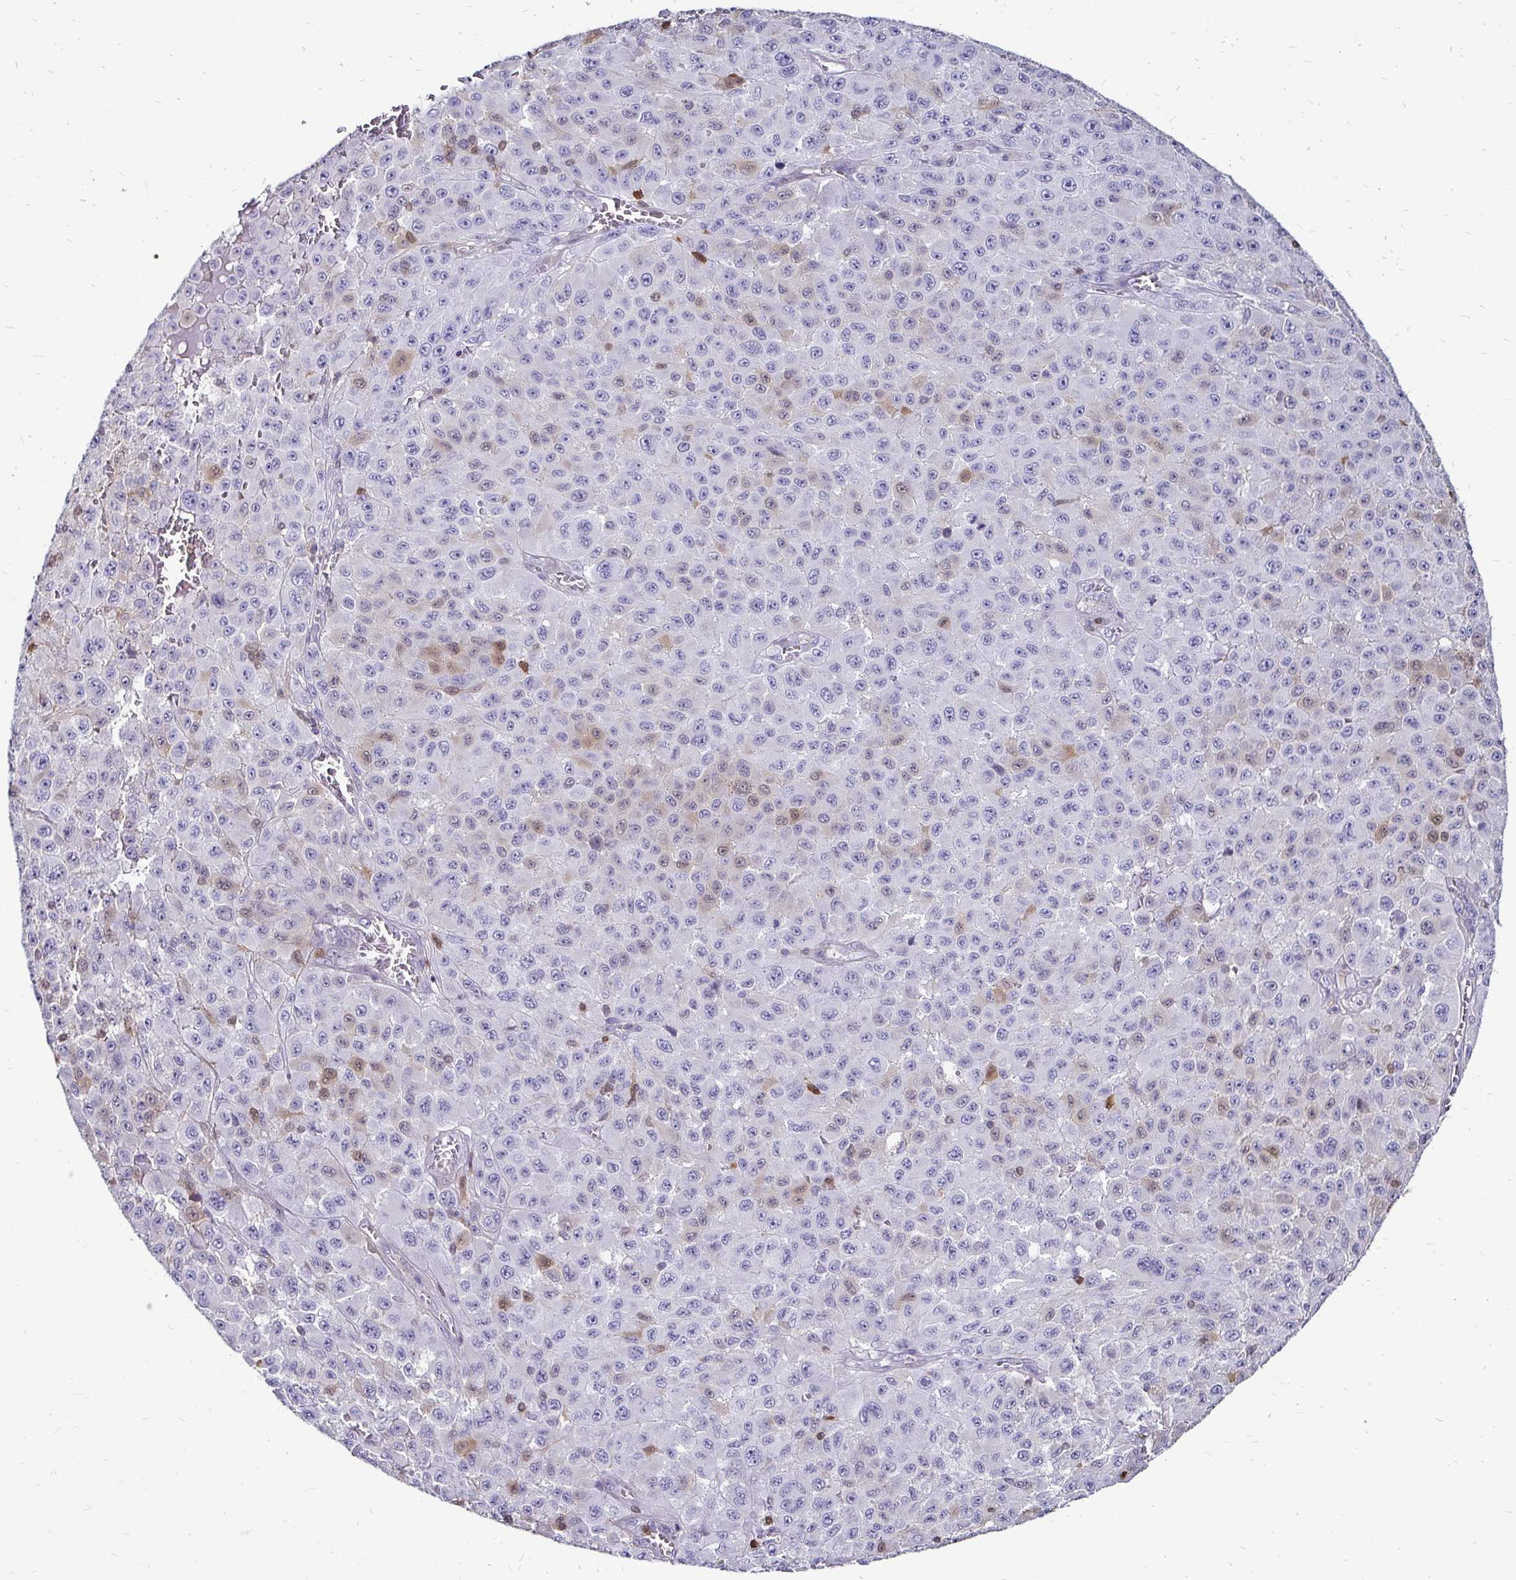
{"staining": {"intensity": "weak", "quantity": "<25%", "location": "cytoplasmic/membranous,nuclear"}, "tissue": "melanoma", "cell_type": "Tumor cells", "image_type": "cancer", "snomed": [{"axis": "morphology", "description": "Malignant melanoma, NOS"}, {"axis": "topography", "description": "Skin"}], "caption": "There is no significant expression in tumor cells of melanoma. The staining is performed using DAB (3,3'-diaminobenzidine) brown chromogen with nuclei counter-stained in using hematoxylin.", "gene": "ZFP1", "patient": {"sex": "male", "age": 73}}